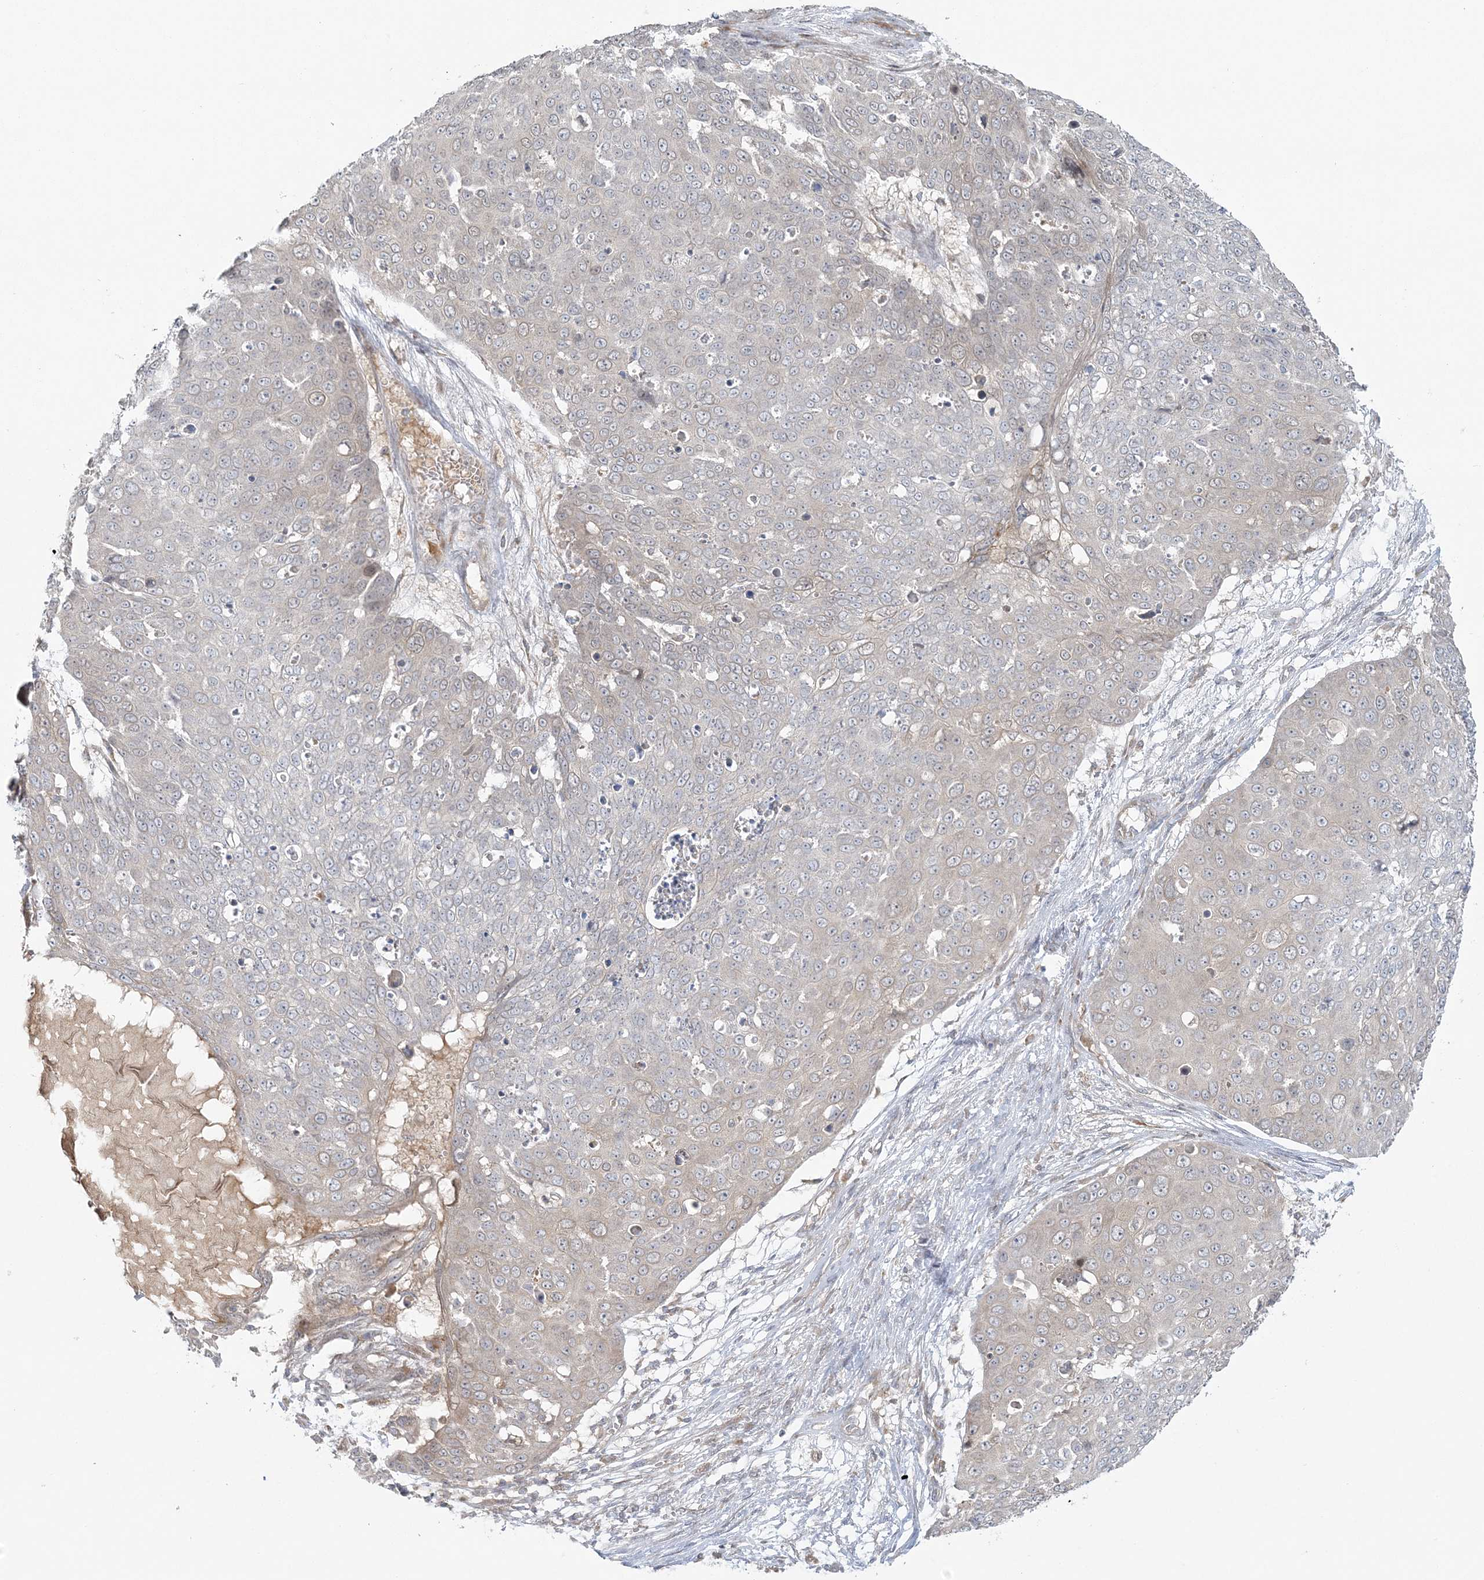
{"staining": {"intensity": "negative", "quantity": "none", "location": "none"}, "tissue": "skin cancer", "cell_type": "Tumor cells", "image_type": "cancer", "snomed": [{"axis": "morphology", "description": "Squamous cell carcinoma, NOS"}, {"axis": "topography", "description": "Skin"}], "caption": "Immunohistochemistry (IHC) of human squamous cell carcinoma (skin) shows no expression in tumor cells.", "gene": "BLTP3A", "patient": {"sex": "male", "age": 71}}